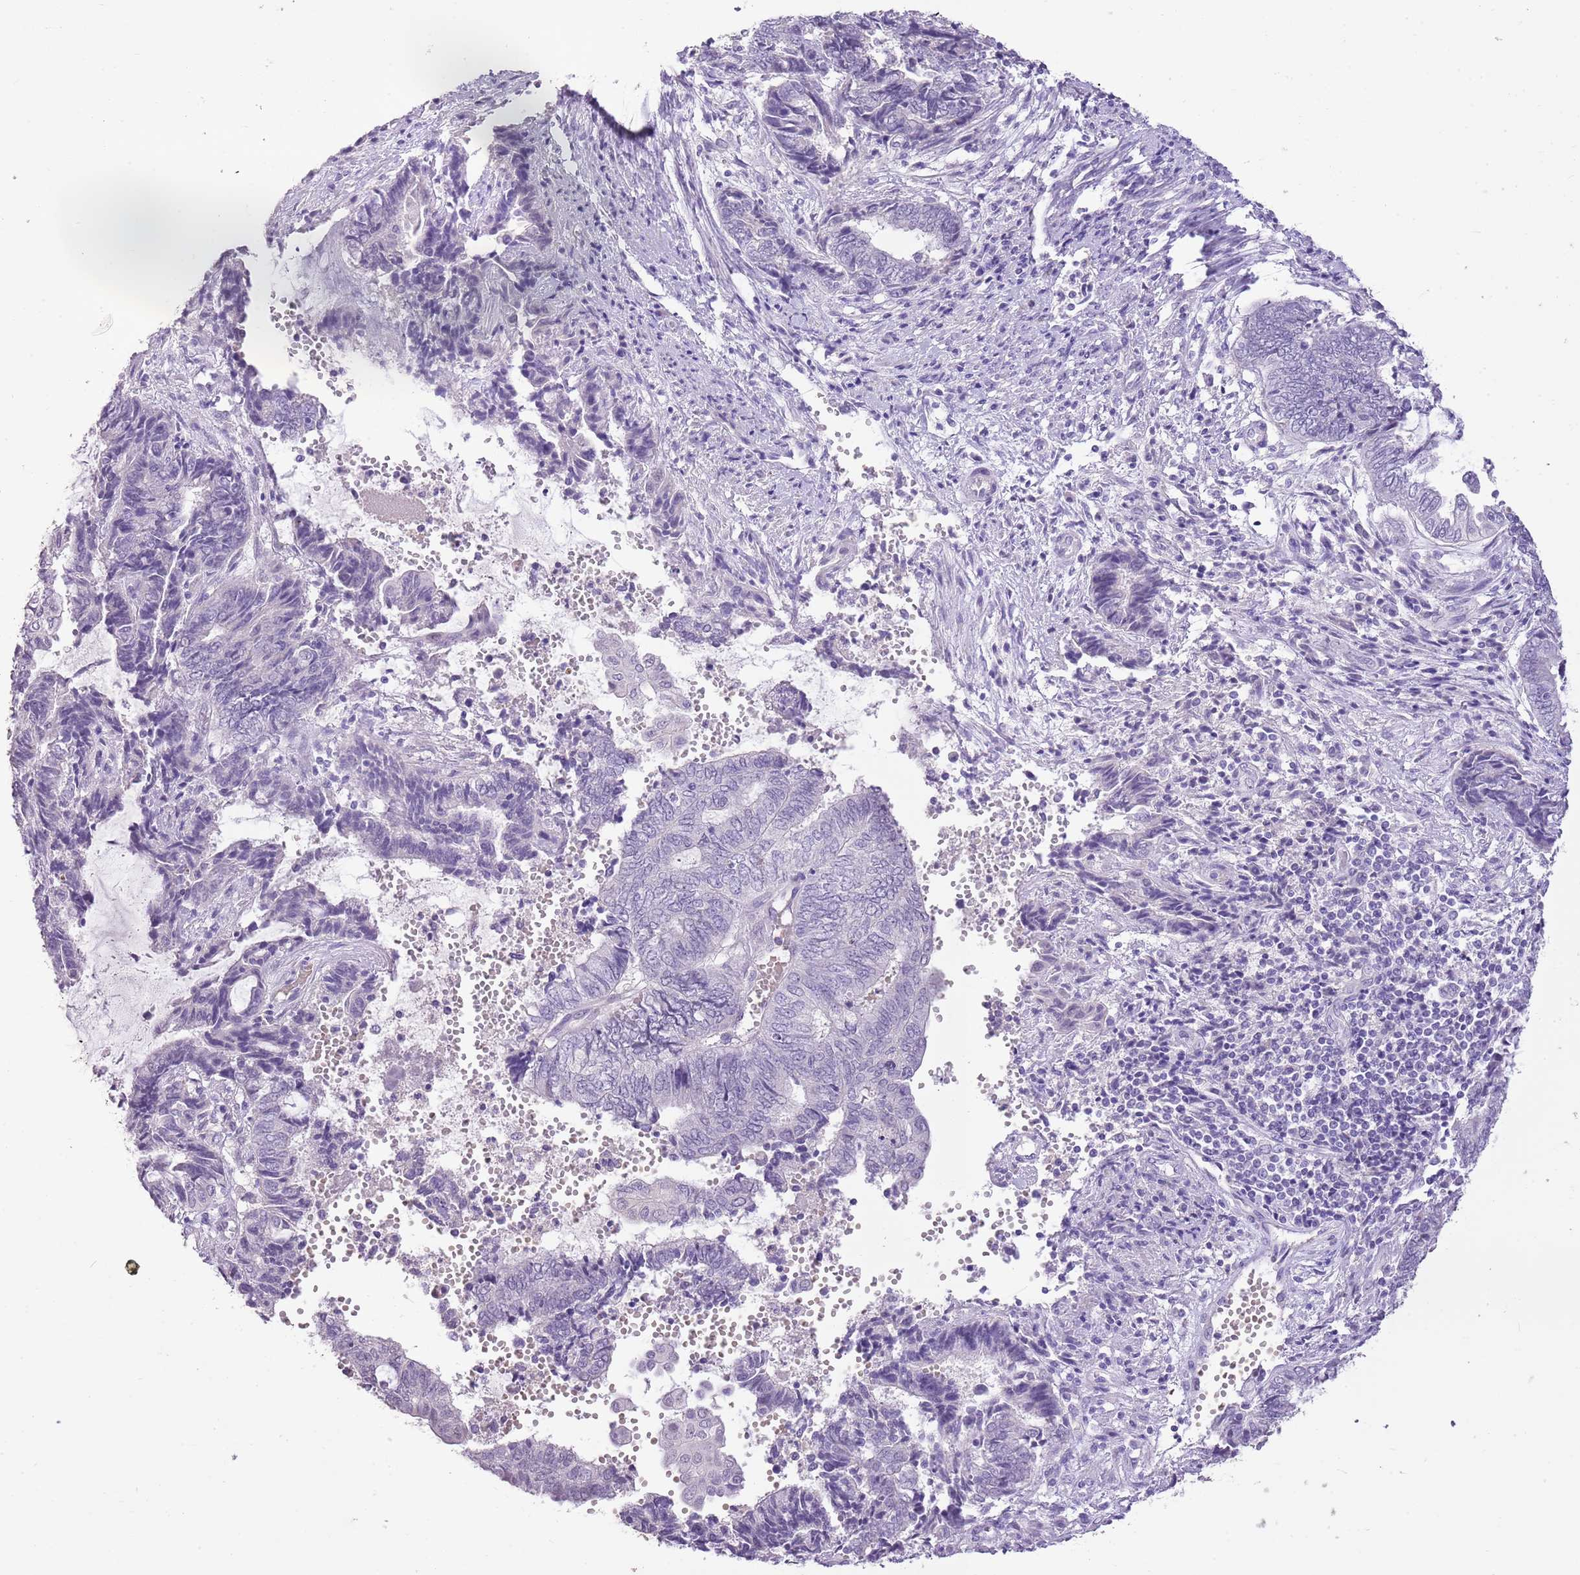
{"staining": {"intensity": "negative", "quantity": "none", "location": "none"}, "tissue": "endometrial cancer", "cell_type": "Tumor cells", "image_type": "cancer", "snomed": [{"axis": "morphology", "description": "Adenocarcinoma, NOS"}, {"axis": "topography", "description": "Uterus"}, {"axis": "topography", "description": "Endometrium"}], "caption": "DAB (3,3'-diaminobenzidine) immunohistochemical staining of human endometrial adenocarcinoma exhibits no significant expression in tumor cells. Nuclei are stained in blue.", "gene": "XPO7", "patient": {"sex": "female", "age": 70}}